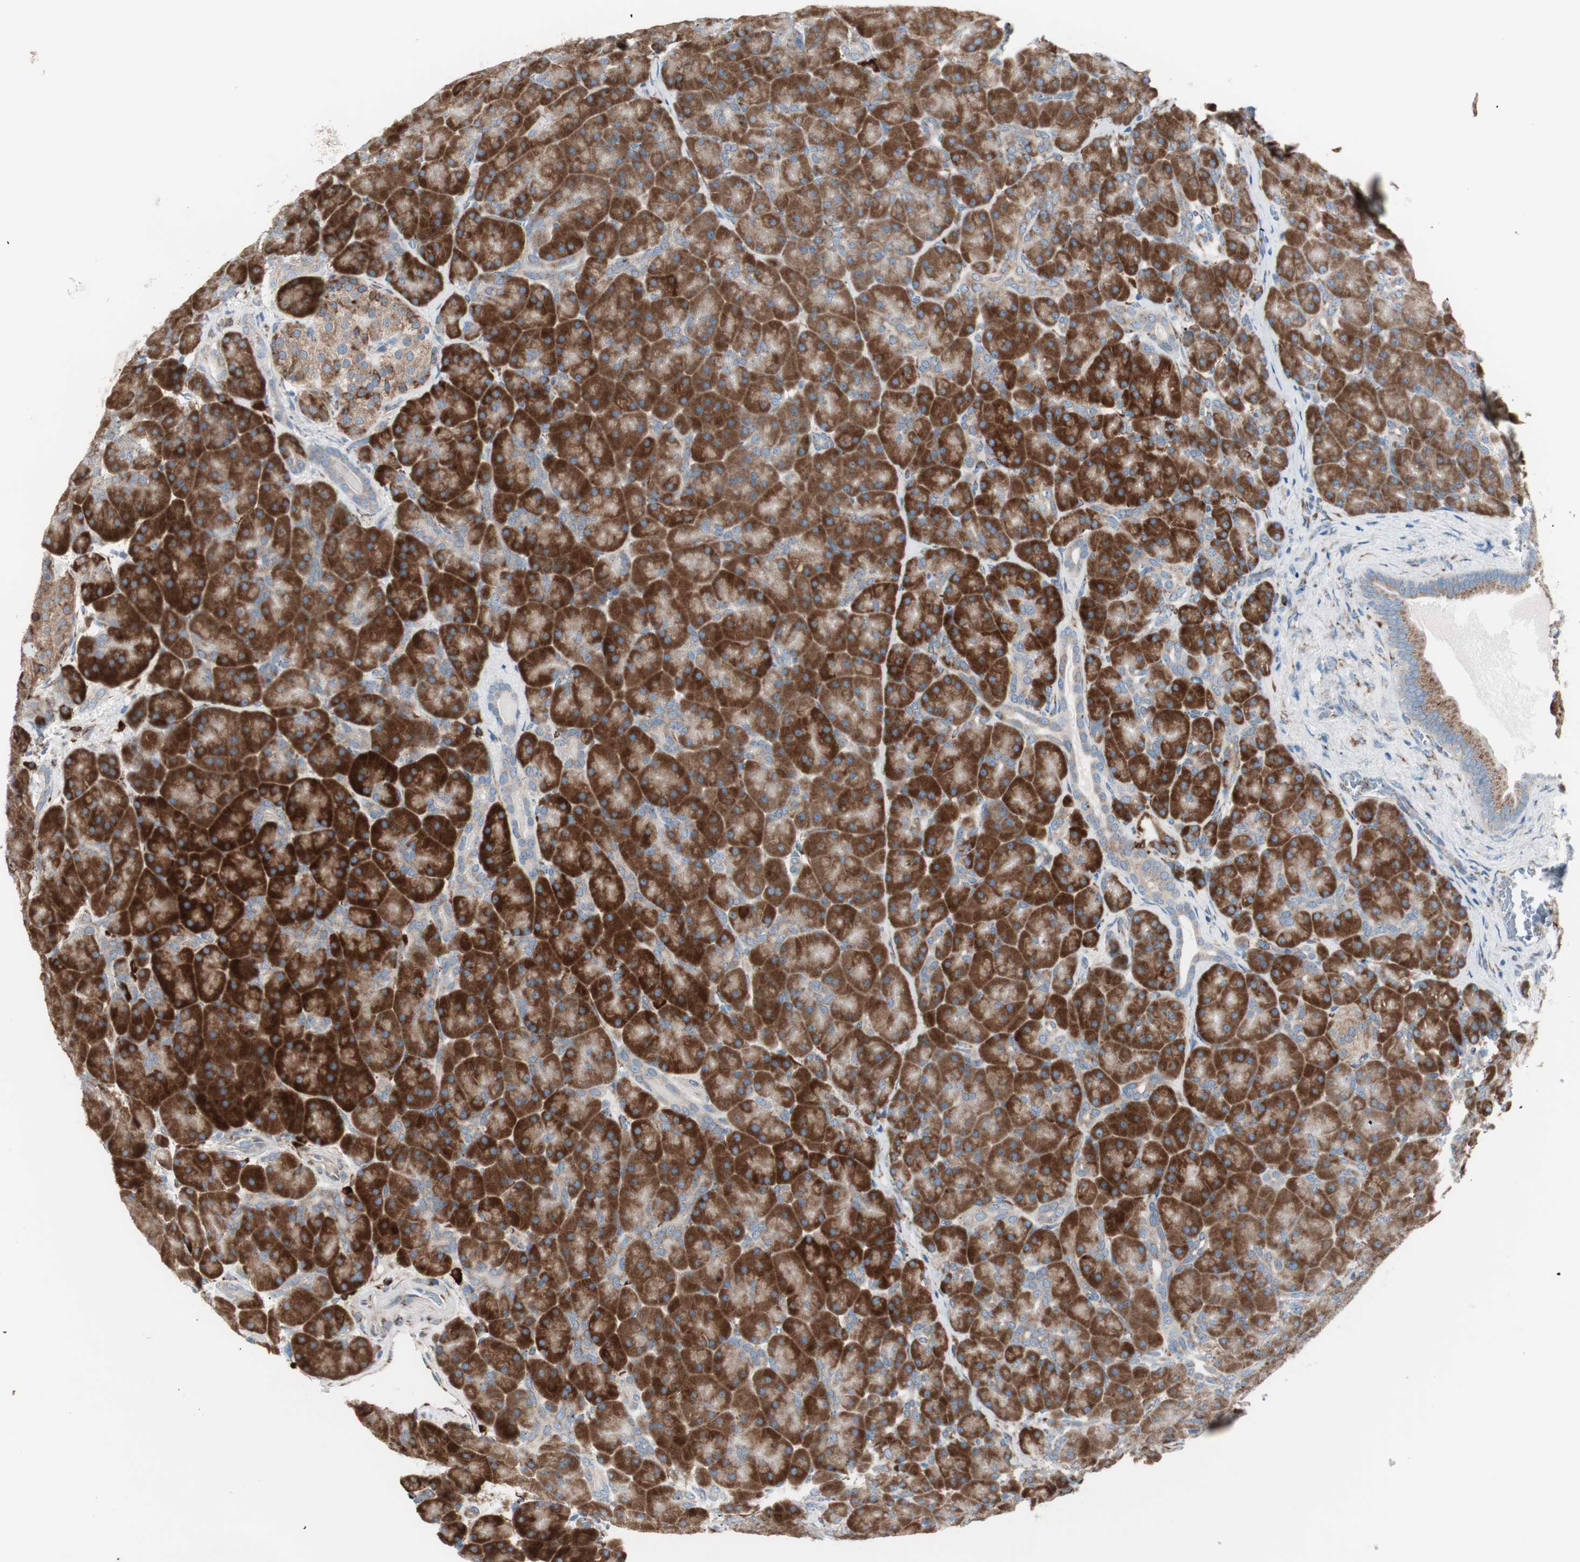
{"staining": {"intensity": "strong", "quantity": ">75%", "location": "cytoplasmic/membranous"}, "tissue": "pancreas", "cell_type": "Exocrine glandular cells", "image_type": "normal", "snomed": [{"axis": "morphology", "description": "Normal tissue, NOS"}, {"axis": "topography", "description": "Pancreas"}], "caption": "Immunohistochemical staining of benign human pancreas shows >75% levels of strong cytoplasmic/membranous protein expression in about >75% of exocrine glandular cells.", "gene": "P4HTM", "patient": {"sex": "male", "age": 66}}